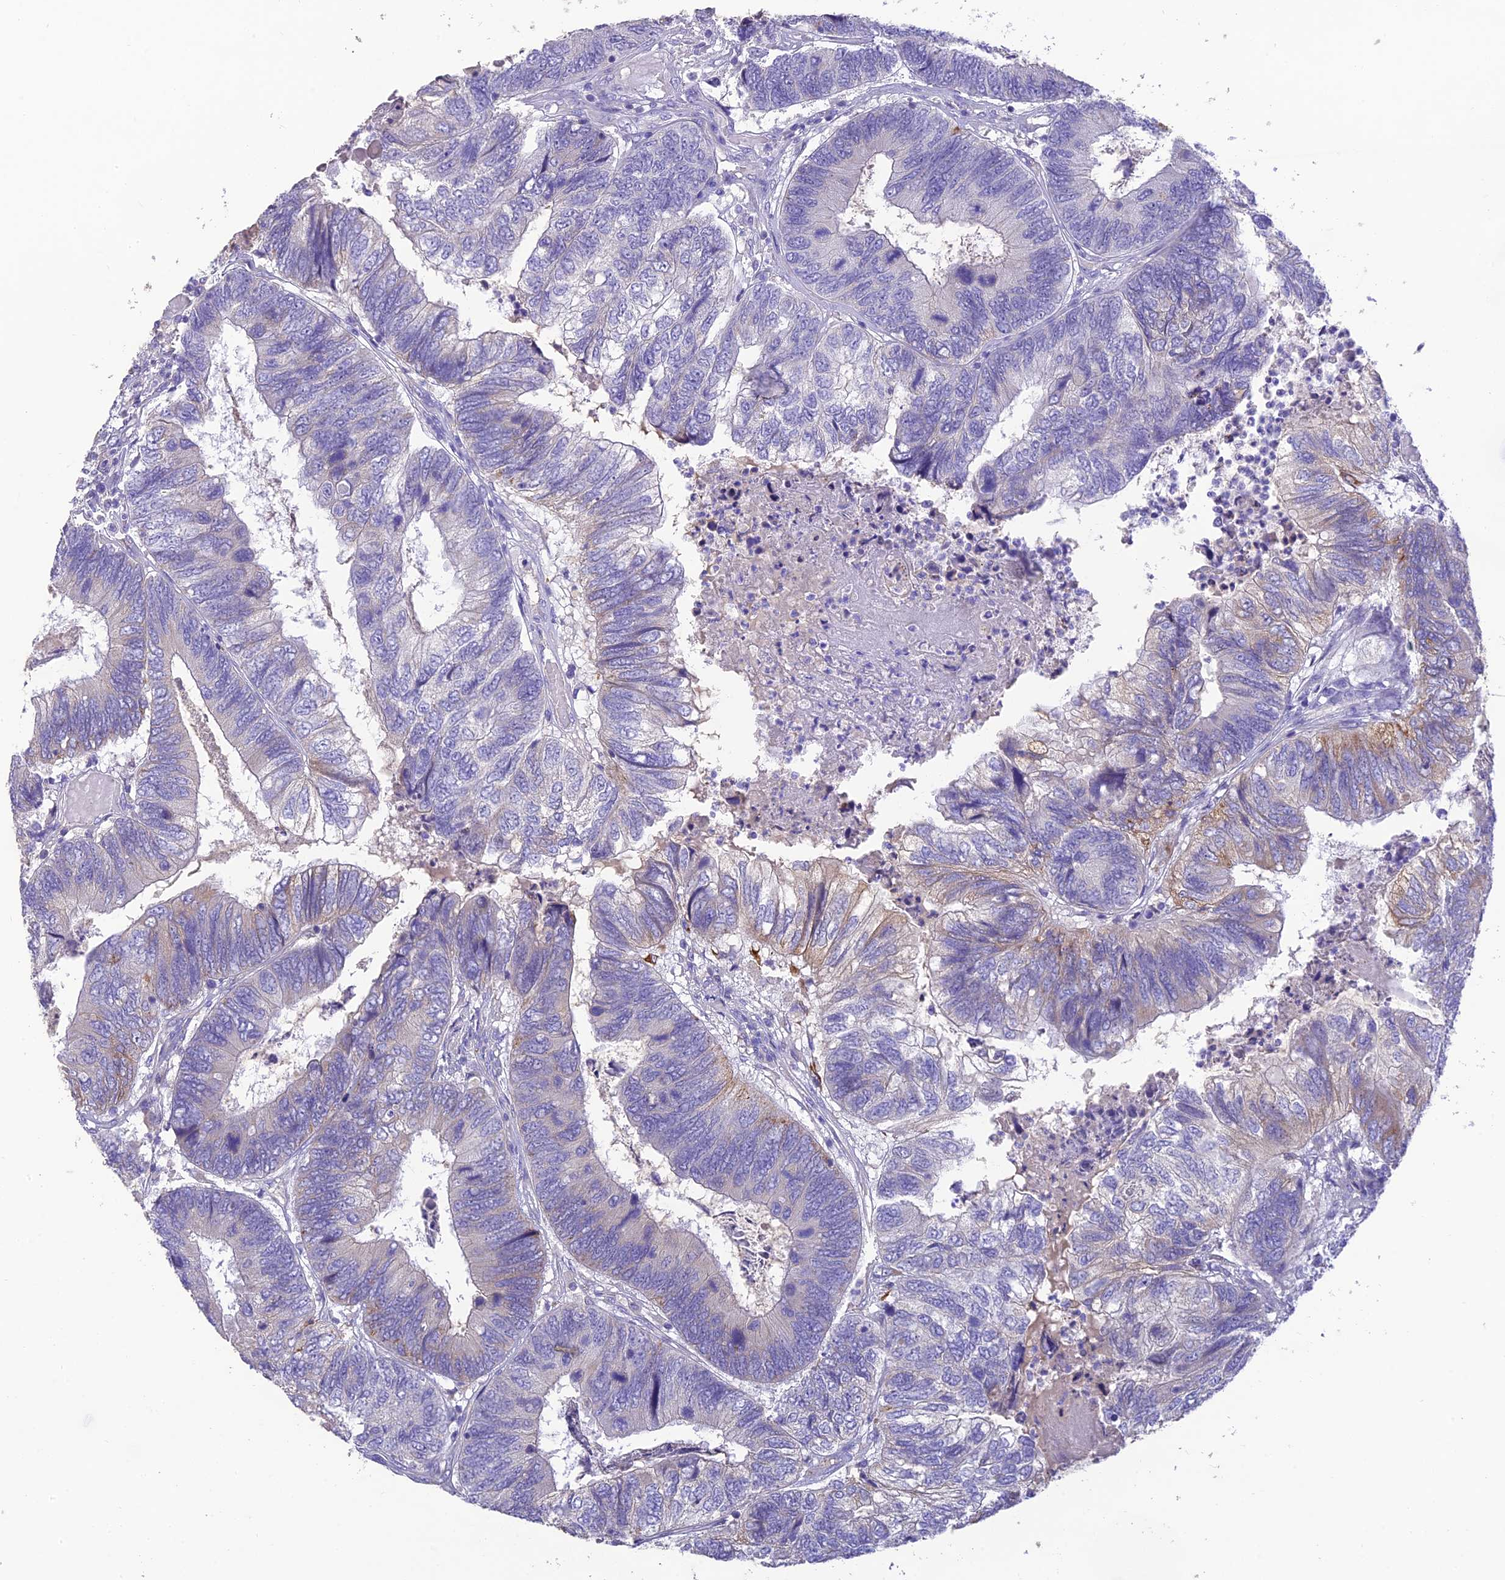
{"staining": {"intensity": "moderate", "quantity": "<25%", "location": "cytoplasmic/membranous"}, "tissue": "colorectal cancer", "cell_type": "Tumor cells", "image_type": "cancer", "snomed": [{"axis": "morphology", "description": "Adenocarcinoma, NOS"}, {"axis": "topography", "description": "Colon"}], "caption": "Protein analysis of colorectal cancer (adenocarcinoma) tissue exhibits moderate cytoplasmic/membranous expression in approximately <25% of tumor cells. (DAB (3,3'-diaminobenzidine) = brown stain, brightfield microscopy at high magnification).", "gene": "HSD17B2", "patient": {"sex": "female", "age": 67}}